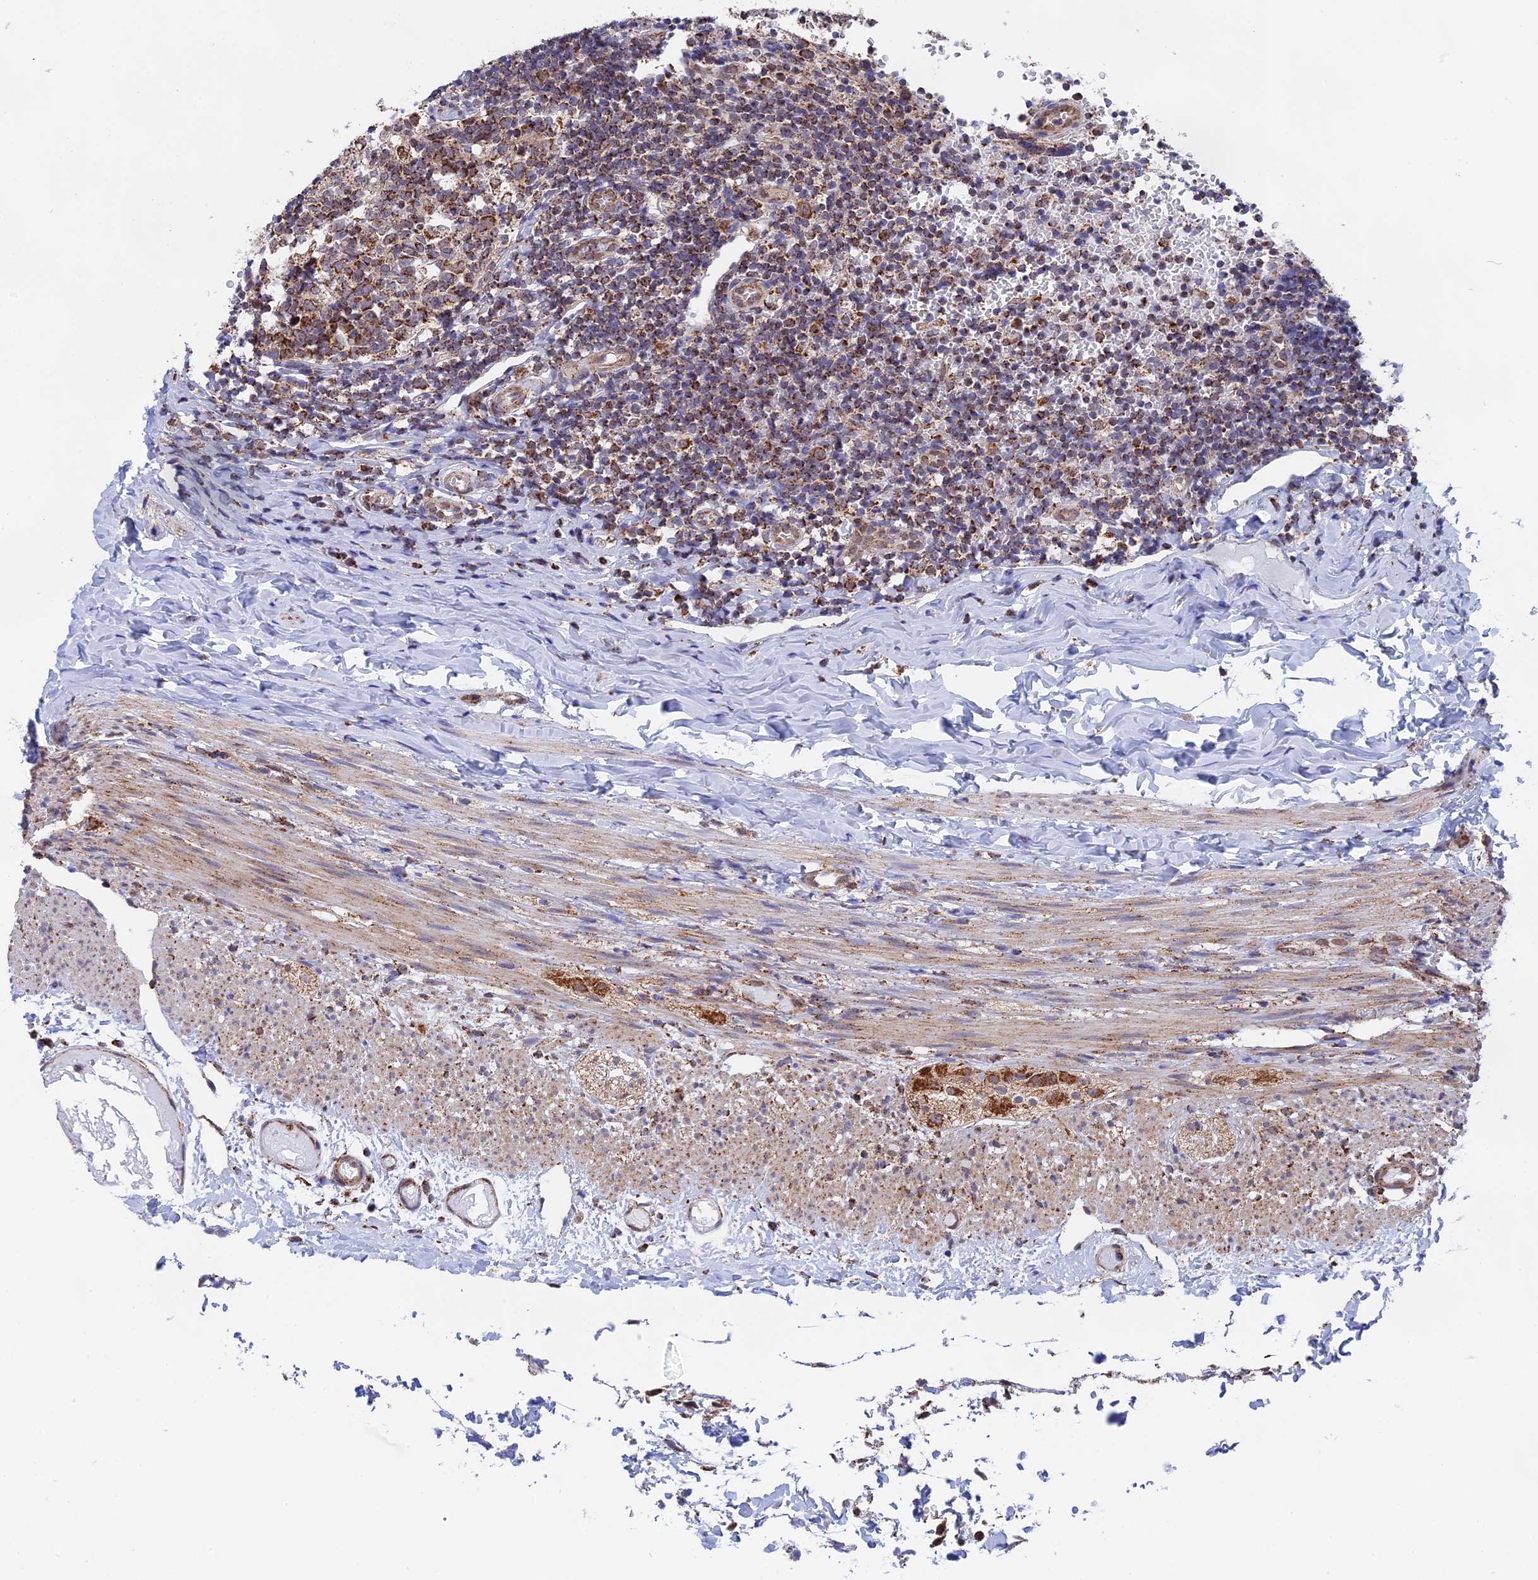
{"staining": {"intensity": "strong", "quantity": ">75%", "location": "cytoplasmic/membranous"}, "tissue": "appendix", "cell_type": "Glandular cells", "image_type": "normal", "snomed": [{"axis": "morphology", "description": "Normal tissue, NOS"}, {"axis": "topography", "description": "Appendix"}], "caption": "Brown immunohistochemical staining in unremarkable human appendix demonstrates strong cytoplasmic/membranous expression in about >75% of glandular cells.", "gene": "CDC16", "patient": {"sex": "male", "age": 8}}